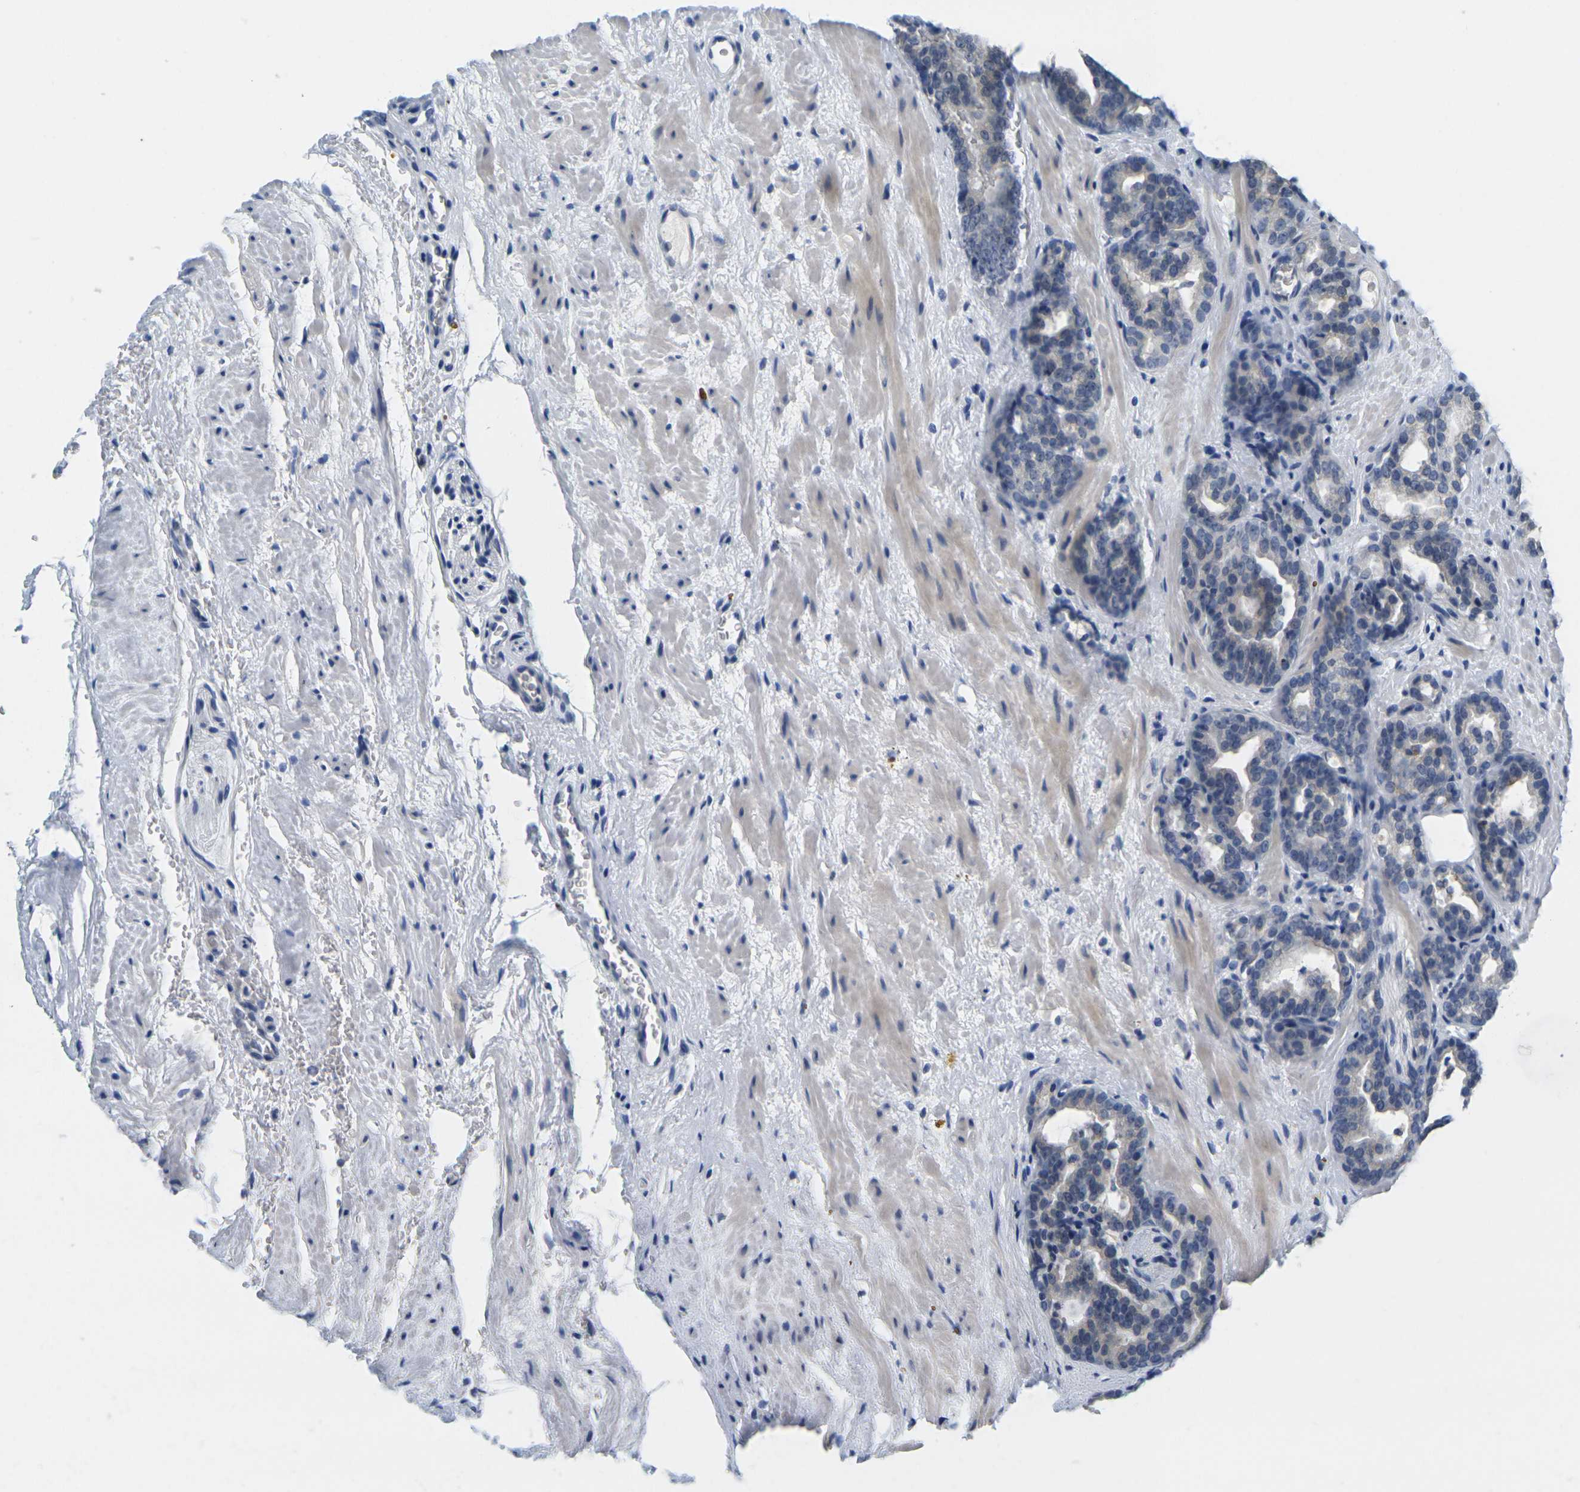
{"staining": {"intensity": "weak", "quantity": "<25%", "location": "cytoplasmic/membranous"}, "tissue": "prostate cancer", "cell_type": "Tumor cells", "image_type": "cancer", "snomed": [{"axis": "morphology", "description": "Adenocarcinoma, Low grade"}, {"axis": "topography", "description": "Prostate"}], "caption": "An image of adenocarcinoma (low-grade) (prostate) stained for a protein reveals no brown staining in tumor cells.", "gene": "GPR15", "patient": {"sex": "male", "age": 63}}